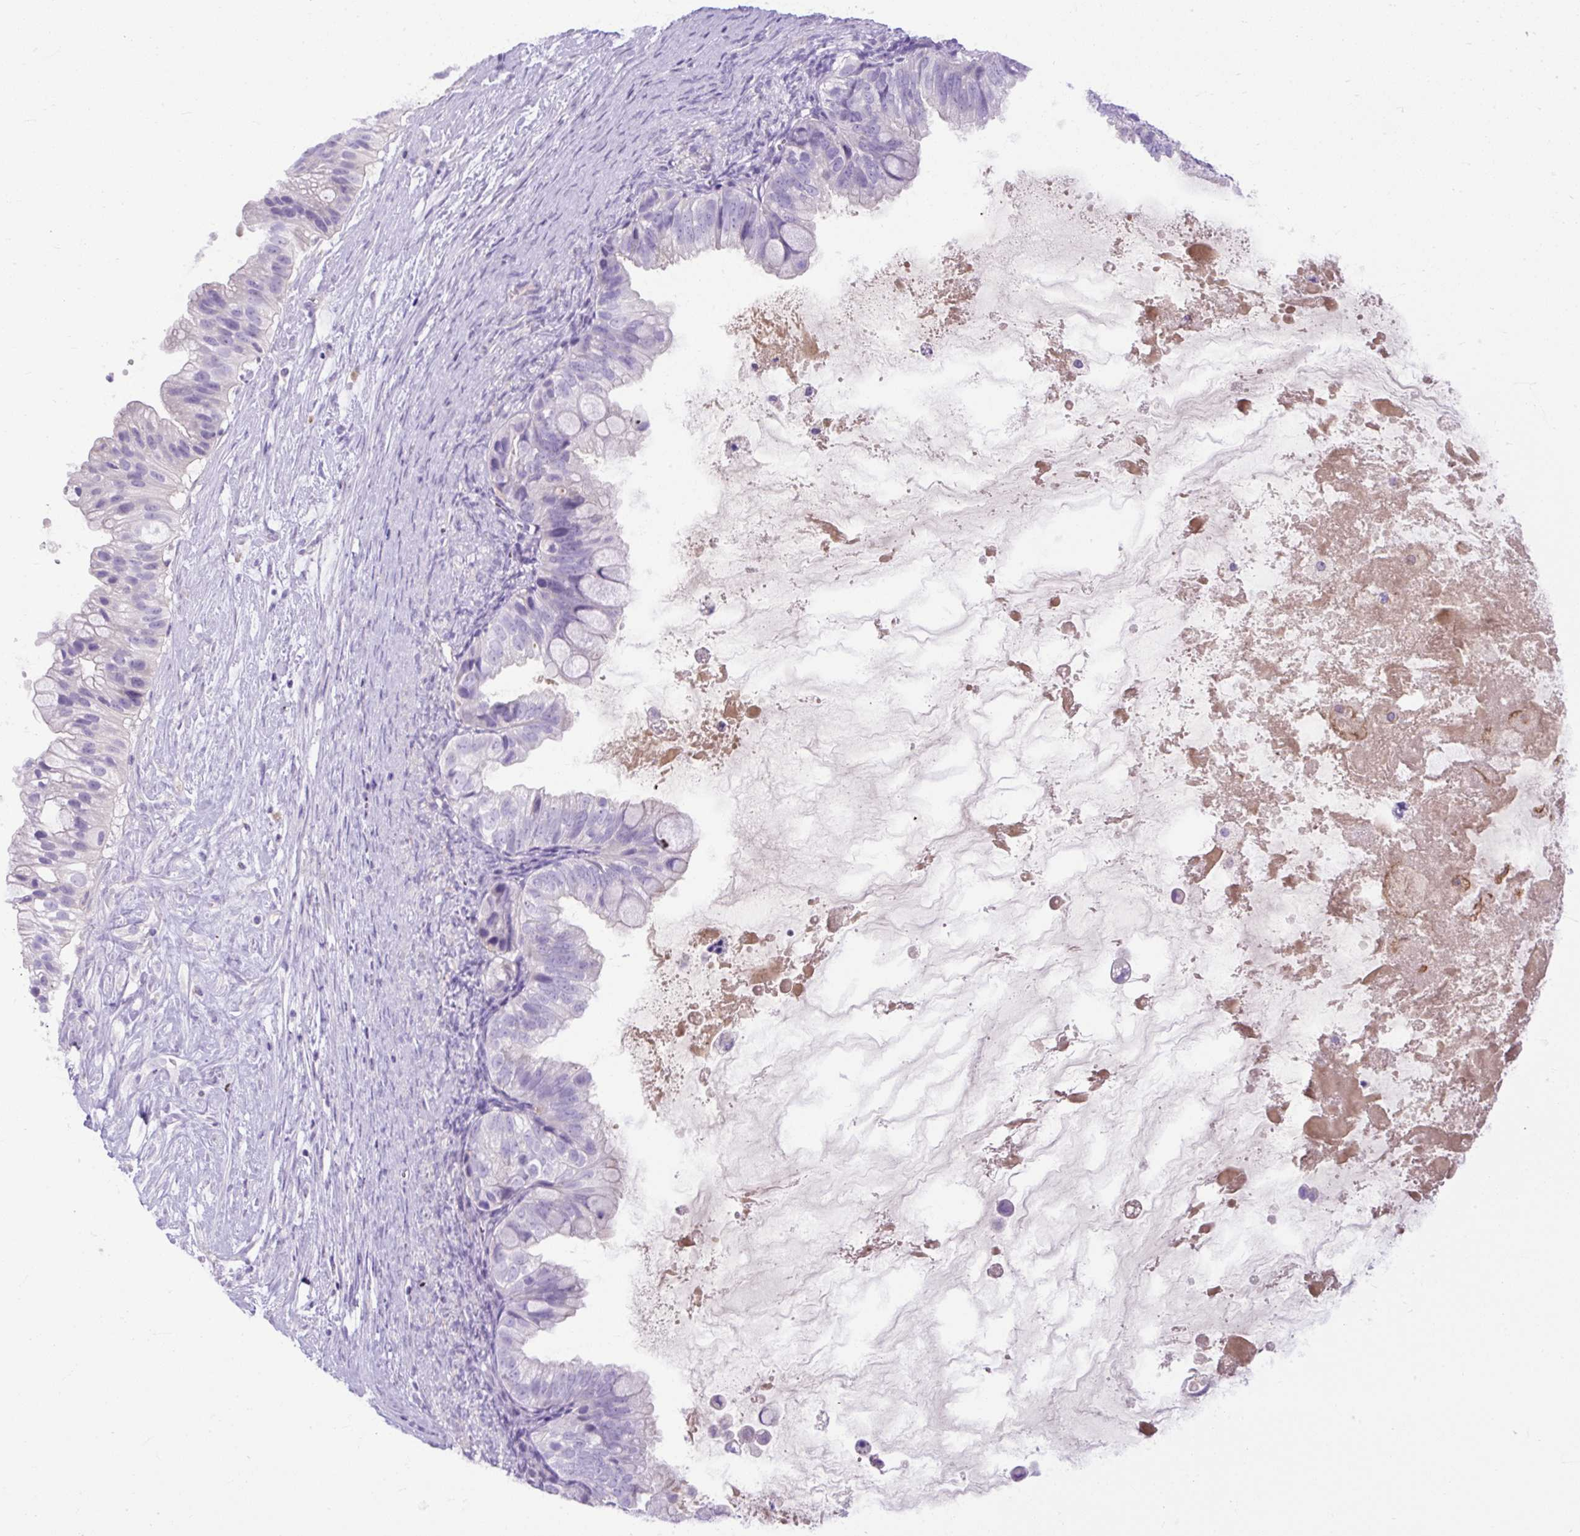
{"staining": {"intensity": "negative", "quantity": "none", "location": "none"}, "tissue": "ovarian cancer", "cell_type": "Tumor cells", "image_type": "cancer", "snomed": [{"axis": "morphology", "description": "Cystadenocarcinoma, mucinous, NOS"}, {"axis": "topography", "description": "Ovary"}], "caption": "DAB immunohistochemical staining of human mucinous cystadenocarcinoma (ovarian) reveals no significant positivity in tumor cells.", "gene": "SPTBN5", "patient": {"sex": "female", "age": 80}}